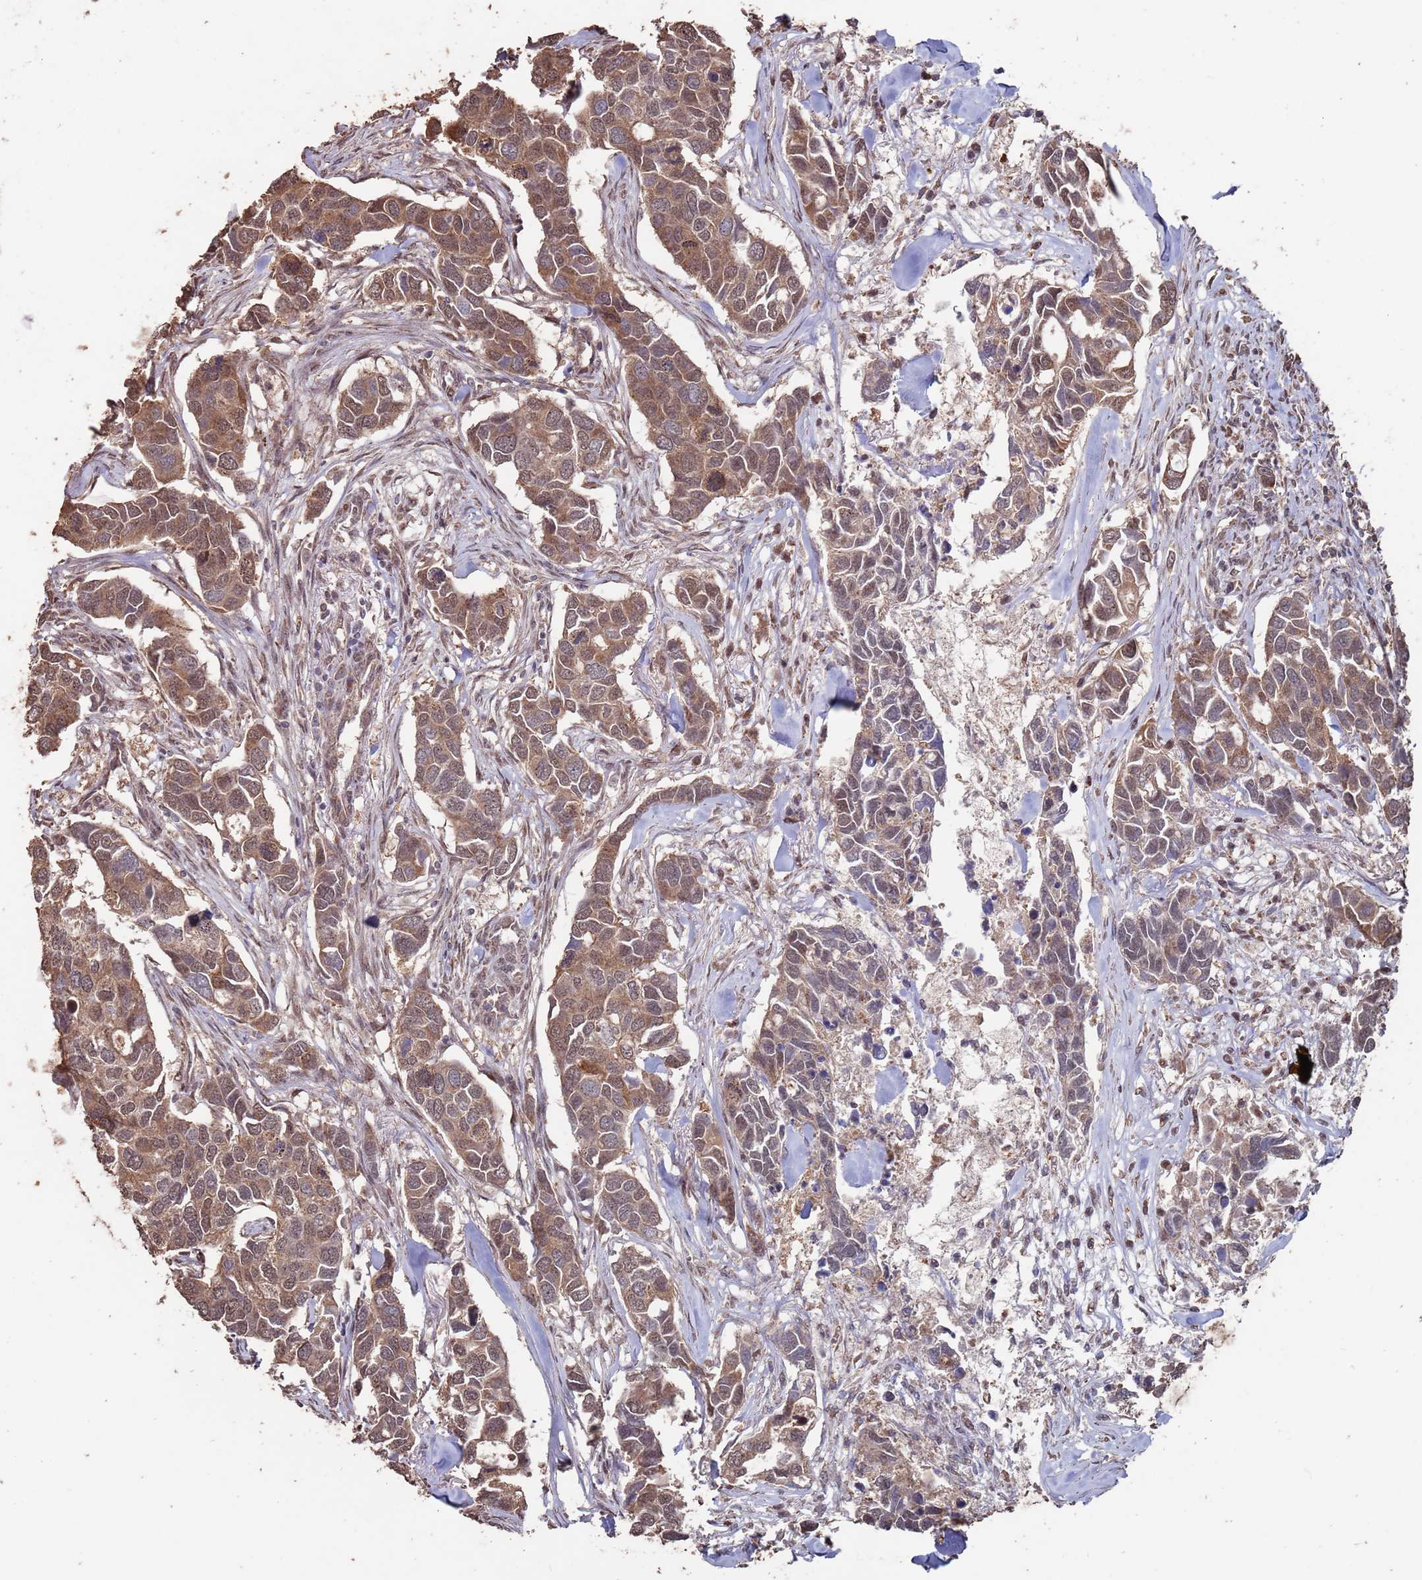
{"staining": {"intensity": "moderate", "quantity": ">75%", "location": "cytoplasmic/membranous,nuclear"}, "tissue": "breast cancer", "cell_type": "Tumor cells", "image_type": "cancer", "snomed": [{"axis": "morphology", "description": "Duct carcinoma"}, {"axis": "topography", "description": "Breast"}], "caption": "Immunohistochemical staining of breast cancer (invasive ductal carcinoma) shows medium levels of moderate cytoplasmic/membranous and nuclear protein staining in approximately >75% of tumor cells.", "gene": "PRR7", "patient": {"sex": "female", "age": 83}}